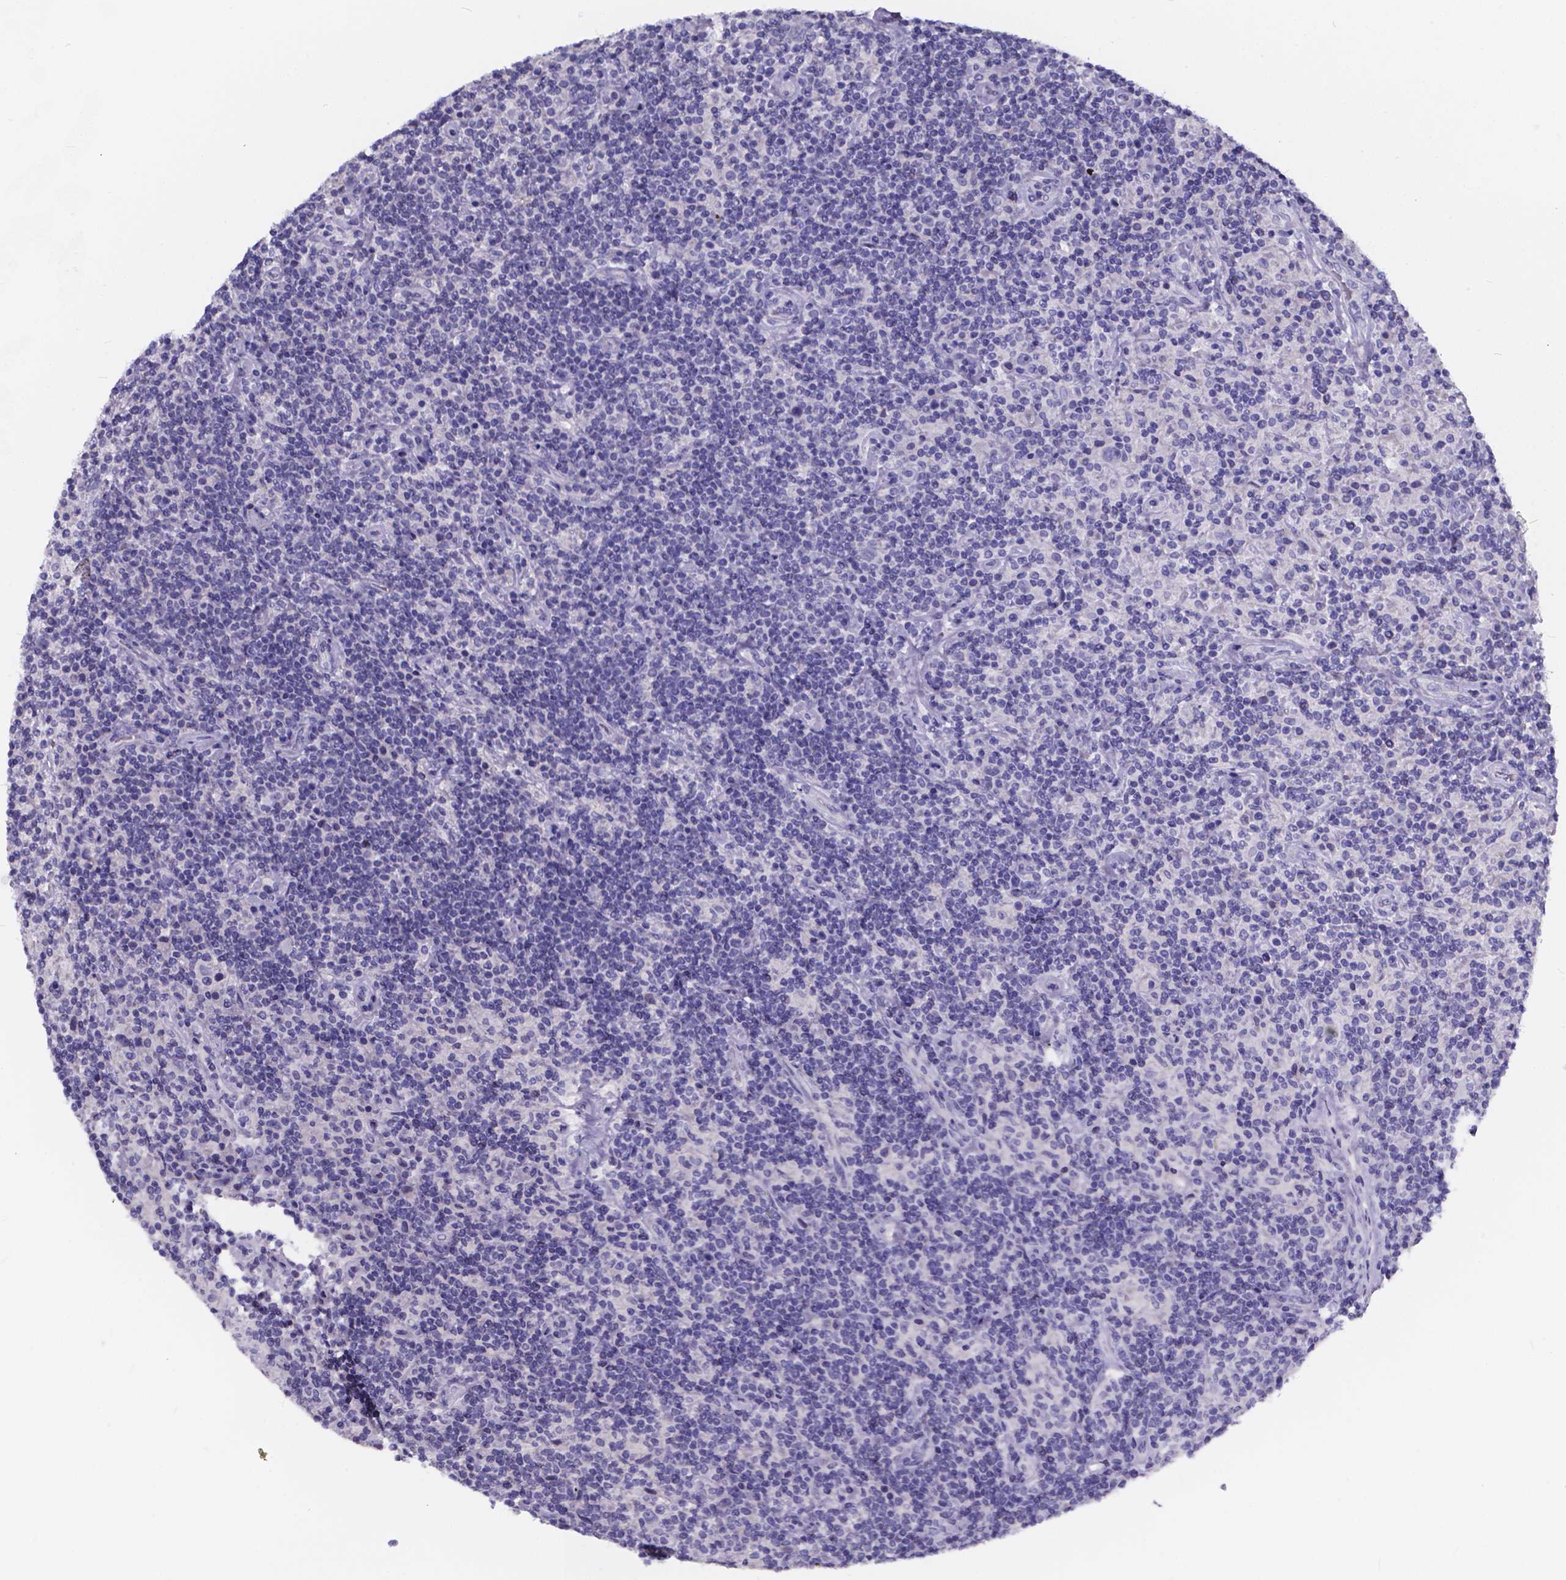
{"staining": {"intensity": "negative", "quantity": "none", "location": "none"}, "tissue": "lymphoma", "cell_type": "Tumor cells", "image_type": "cancer", "snomed": [{"axis": "morphology", "description": "Hodgkin's disease, NOS"}, {"axis": "topography", "description": "Lymph node"}], "caption": "Hodgkin's disease was stained to show a protein in brown. There is no significant staining in tumor cells.", "gene": "SPEF2", "patient": {"sex": "male", "age": 70}}